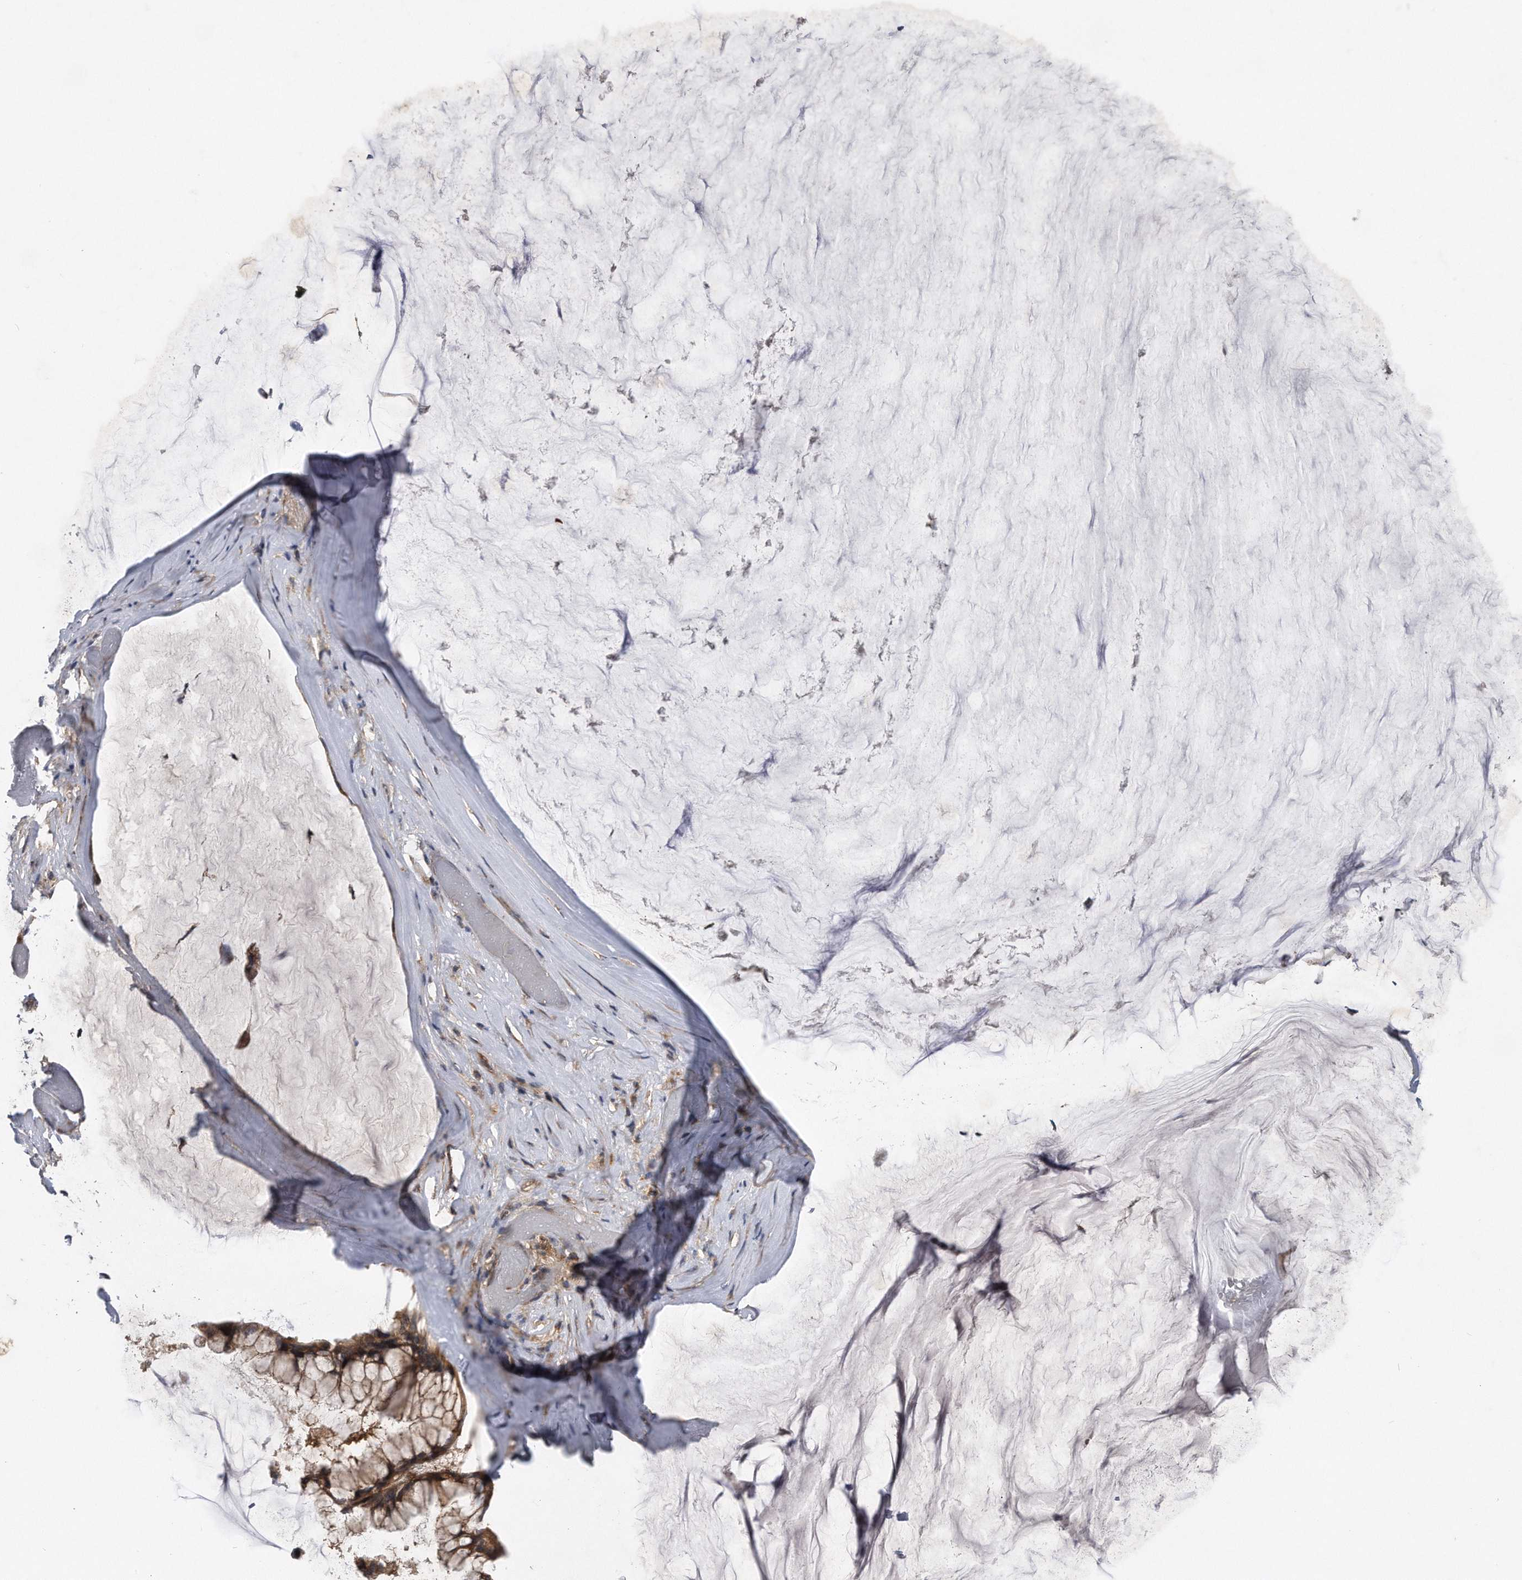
{"staining": {"intensity": "moderate", "quantity": ">75%", "location": "cytoplasmic/membranous"}, "tissue": "ovarian cancer", "cell_type": "Tumor cells", "image_type": "cancer", "snomed": [{"axis": "morphology", "description": "Cystadenocarcinoma, mucinous, NOS"}, {"axis": "topography", "description": "Ovary"}], "caption": "A brown stain shows moderate cytoplasmic/membranous expression of a protein in ovarian cancer tumor cells. (Stains: DAB (3,3'-diaminobenzidine) in brown, nuclei in blue, Microscopy: brightfield microscopy at high magnification).", "gene": "ALPK2", "patient": {"sex": "female", "age": 39}}